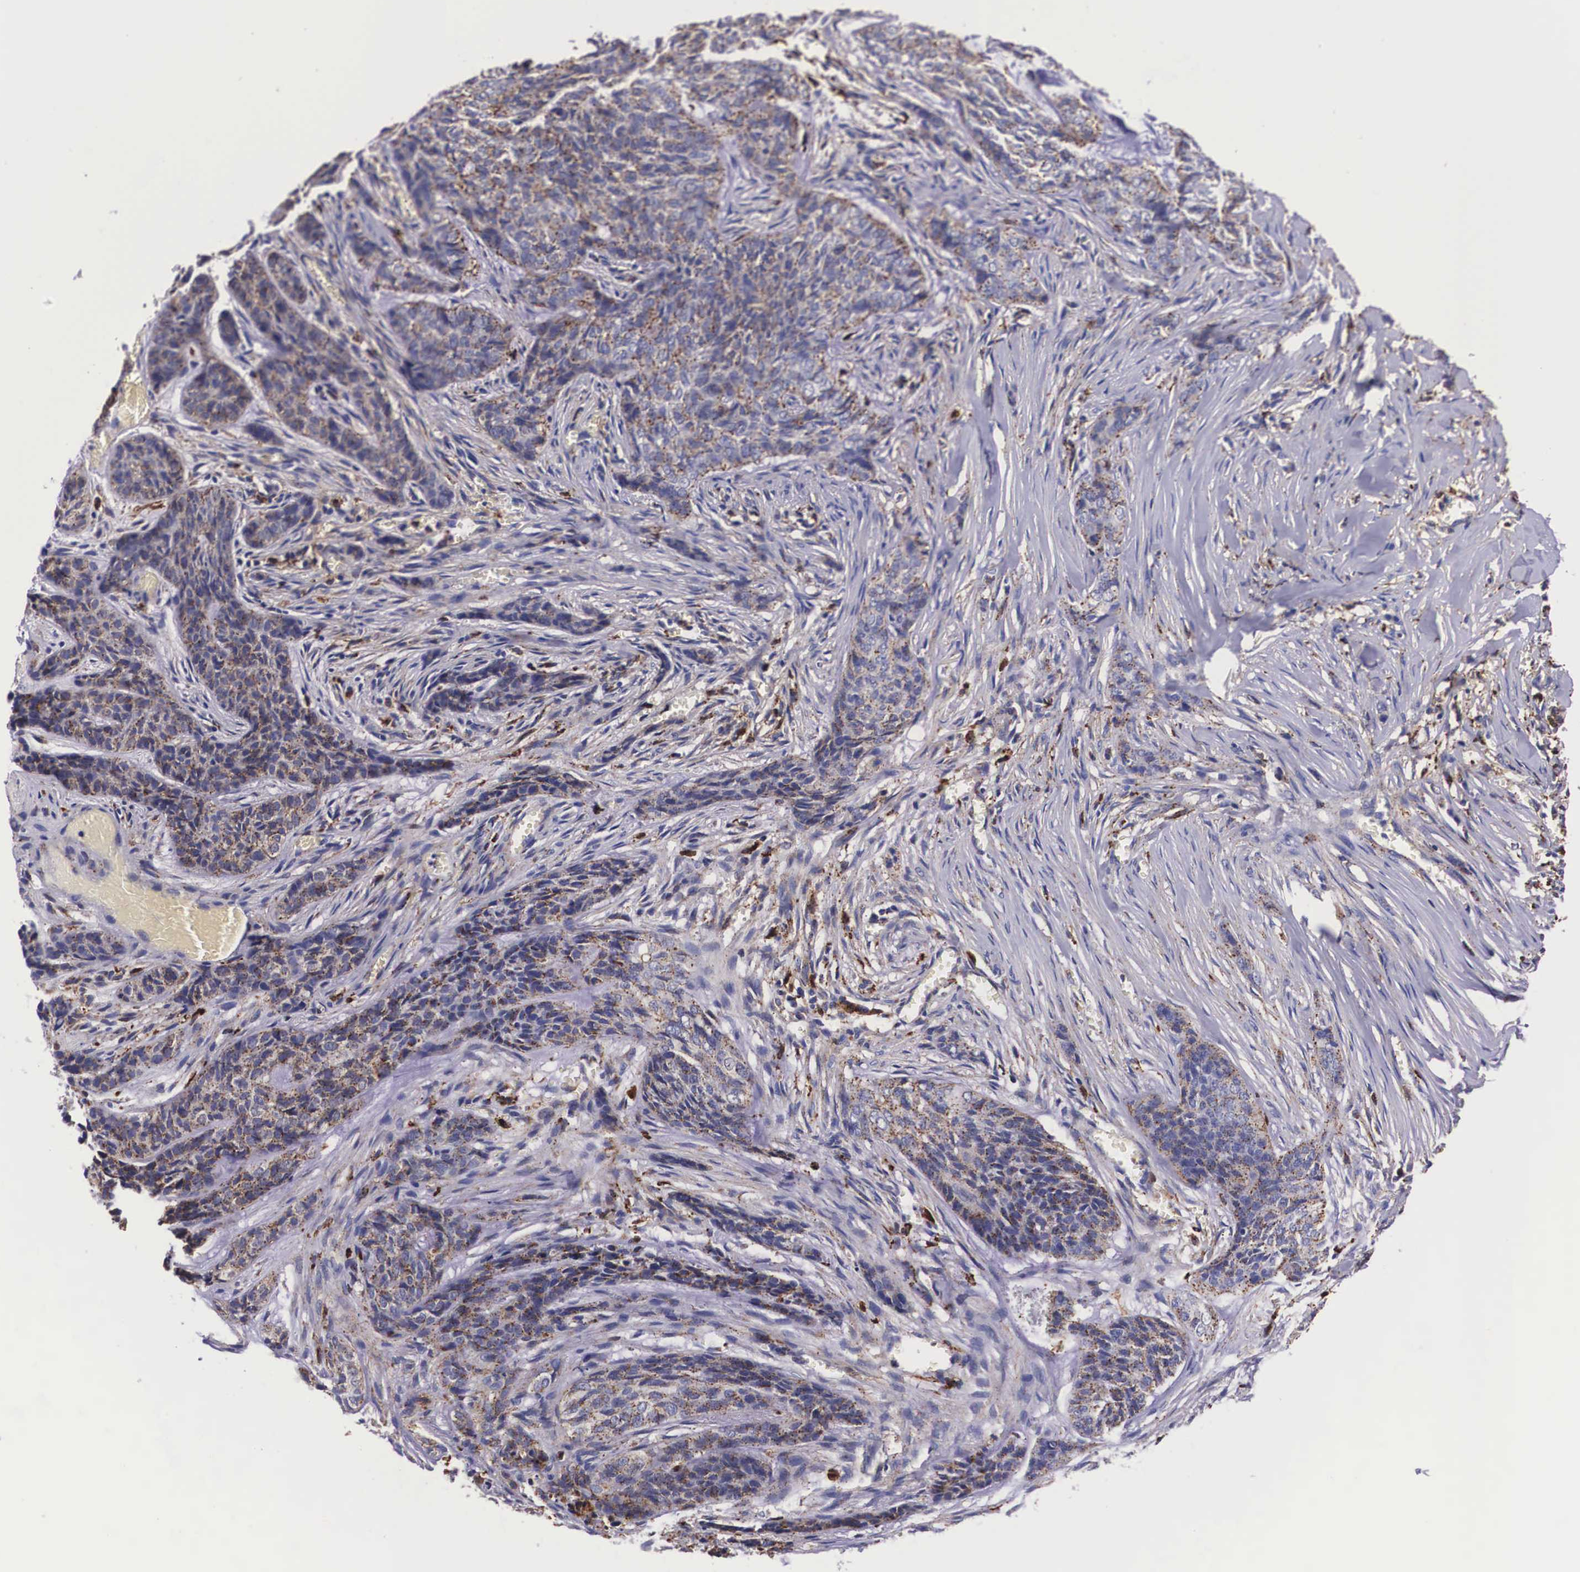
{"staining": {"intensity": "weak", "quantity": "25%-75%", "location": "cytoplasmic/membranous"}, "tissue": "skin cancer", "cell_type": "Tumor cells", "image_type": "cancer", "snomed": [{"axis": "morphology", "description": "Normal tissue, NOS"}, {"axis": "morphology", "description": "Basal cell carcinoma"}, {"axis": "topography", "description": "Skin"}], "caption": "This histopathology image displays immunohistochemistry staining of human skin cancer (basal cell carcinoma), with low weak cytoplasmic/membranous expression in about 25%-75% of tumor cells.", "gene": "NAGA", "patient": {"sex": "female", "age": 65}}